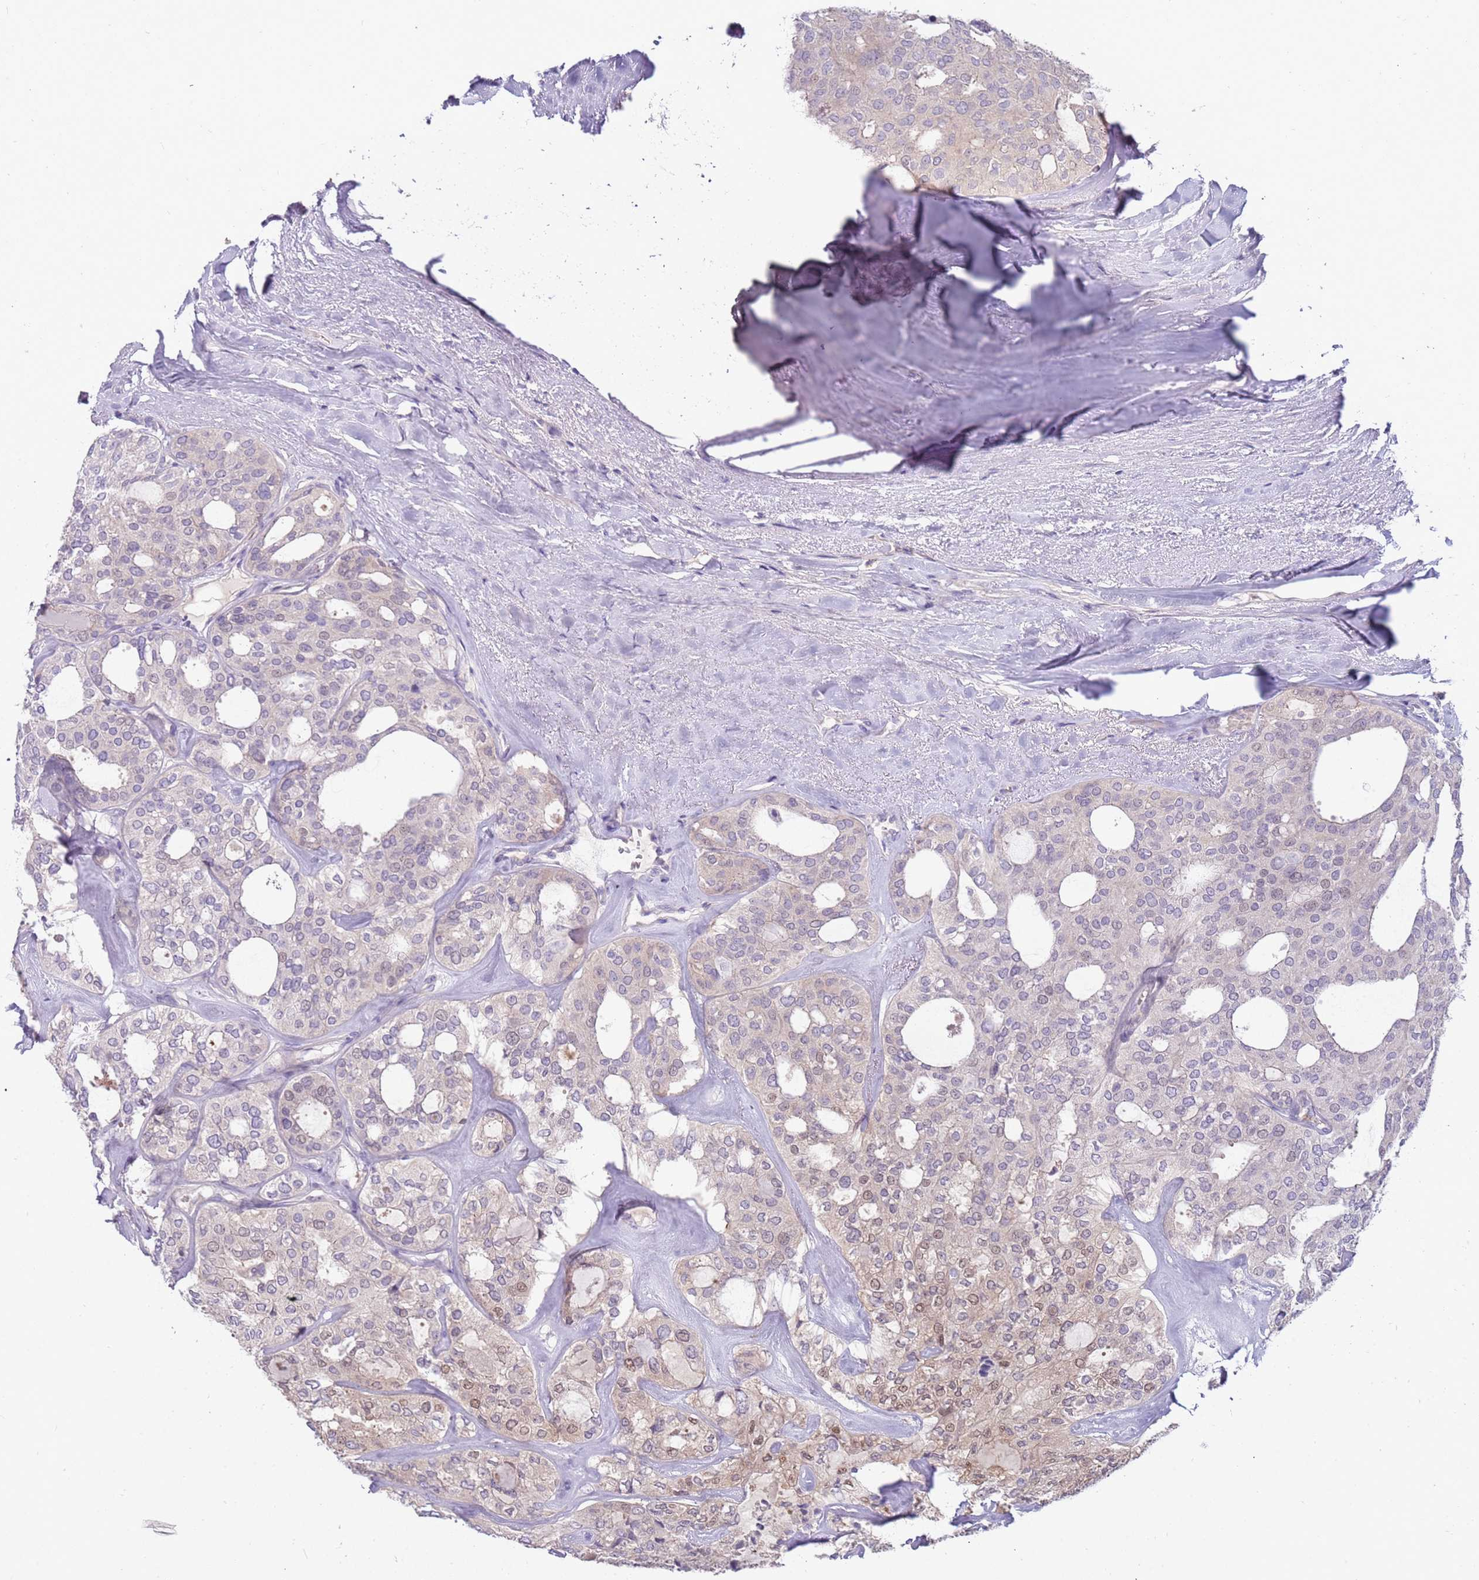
{"staining": {"intensity": "weak", "quantity": "<25%", "location": "cytoplasmic/membranous"}, "tissue": "thyroid cancer", "cell_type": "Tumor cells", "image_type": "cancer", "snomed": [{"axis": "morphology", "description": "Follicular adenoma carcinoma, NOS"}, {"axis": "topography", "description": "Thyroid gland"}], "caption": "Follicular adenoma carcinoma (thyroid) was stained to show a protein in brown. There is no significant expression in tumor cells. (DAB (3,3'-diaminobenzidine) immunohistochemistry with hematoxylin counter stain).", "gene": "ARHGAP5", "patient": {"sex": "male", "age": 75}}